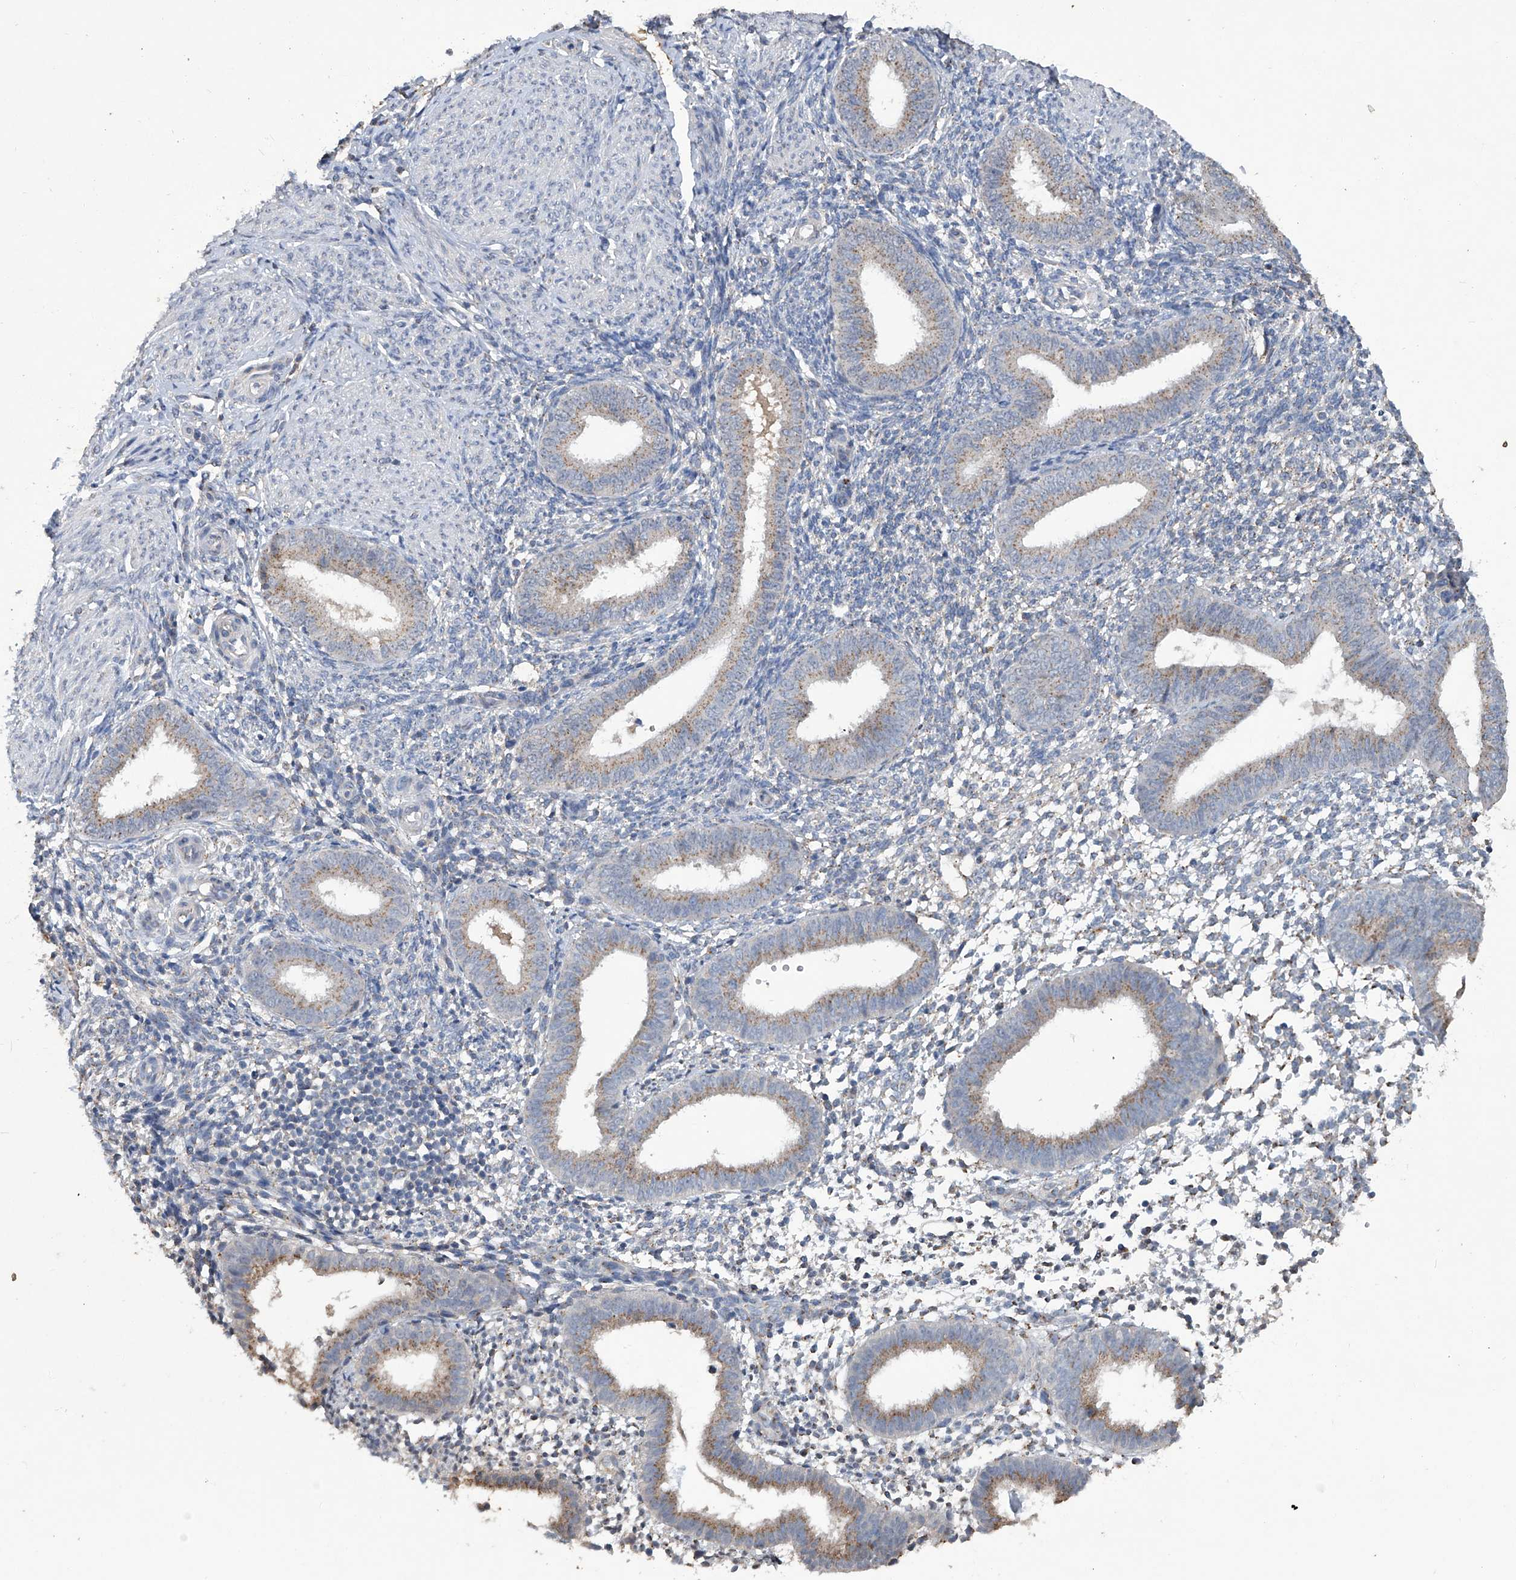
{"staining": {"intensity": "negative", "quantity": "none", "location": "none"}, "tissue": "endometrium", "cell_type": "Cells in endometrial stroma", "image_type": "normal", "snomed": [{"axis": "morphology", "description": "Normal tissue, NOS"}, {"axis": "topography", "description": "Uterus"}, {"axis": "topography", "description": "Endometrium"}], "caption": "Endometrium was stained to show a protein in brown. There is no significant positivity in cells in endometrial stroma.", "gene": "PCSK5", "patient": {"sex": "female", "age": 48}}